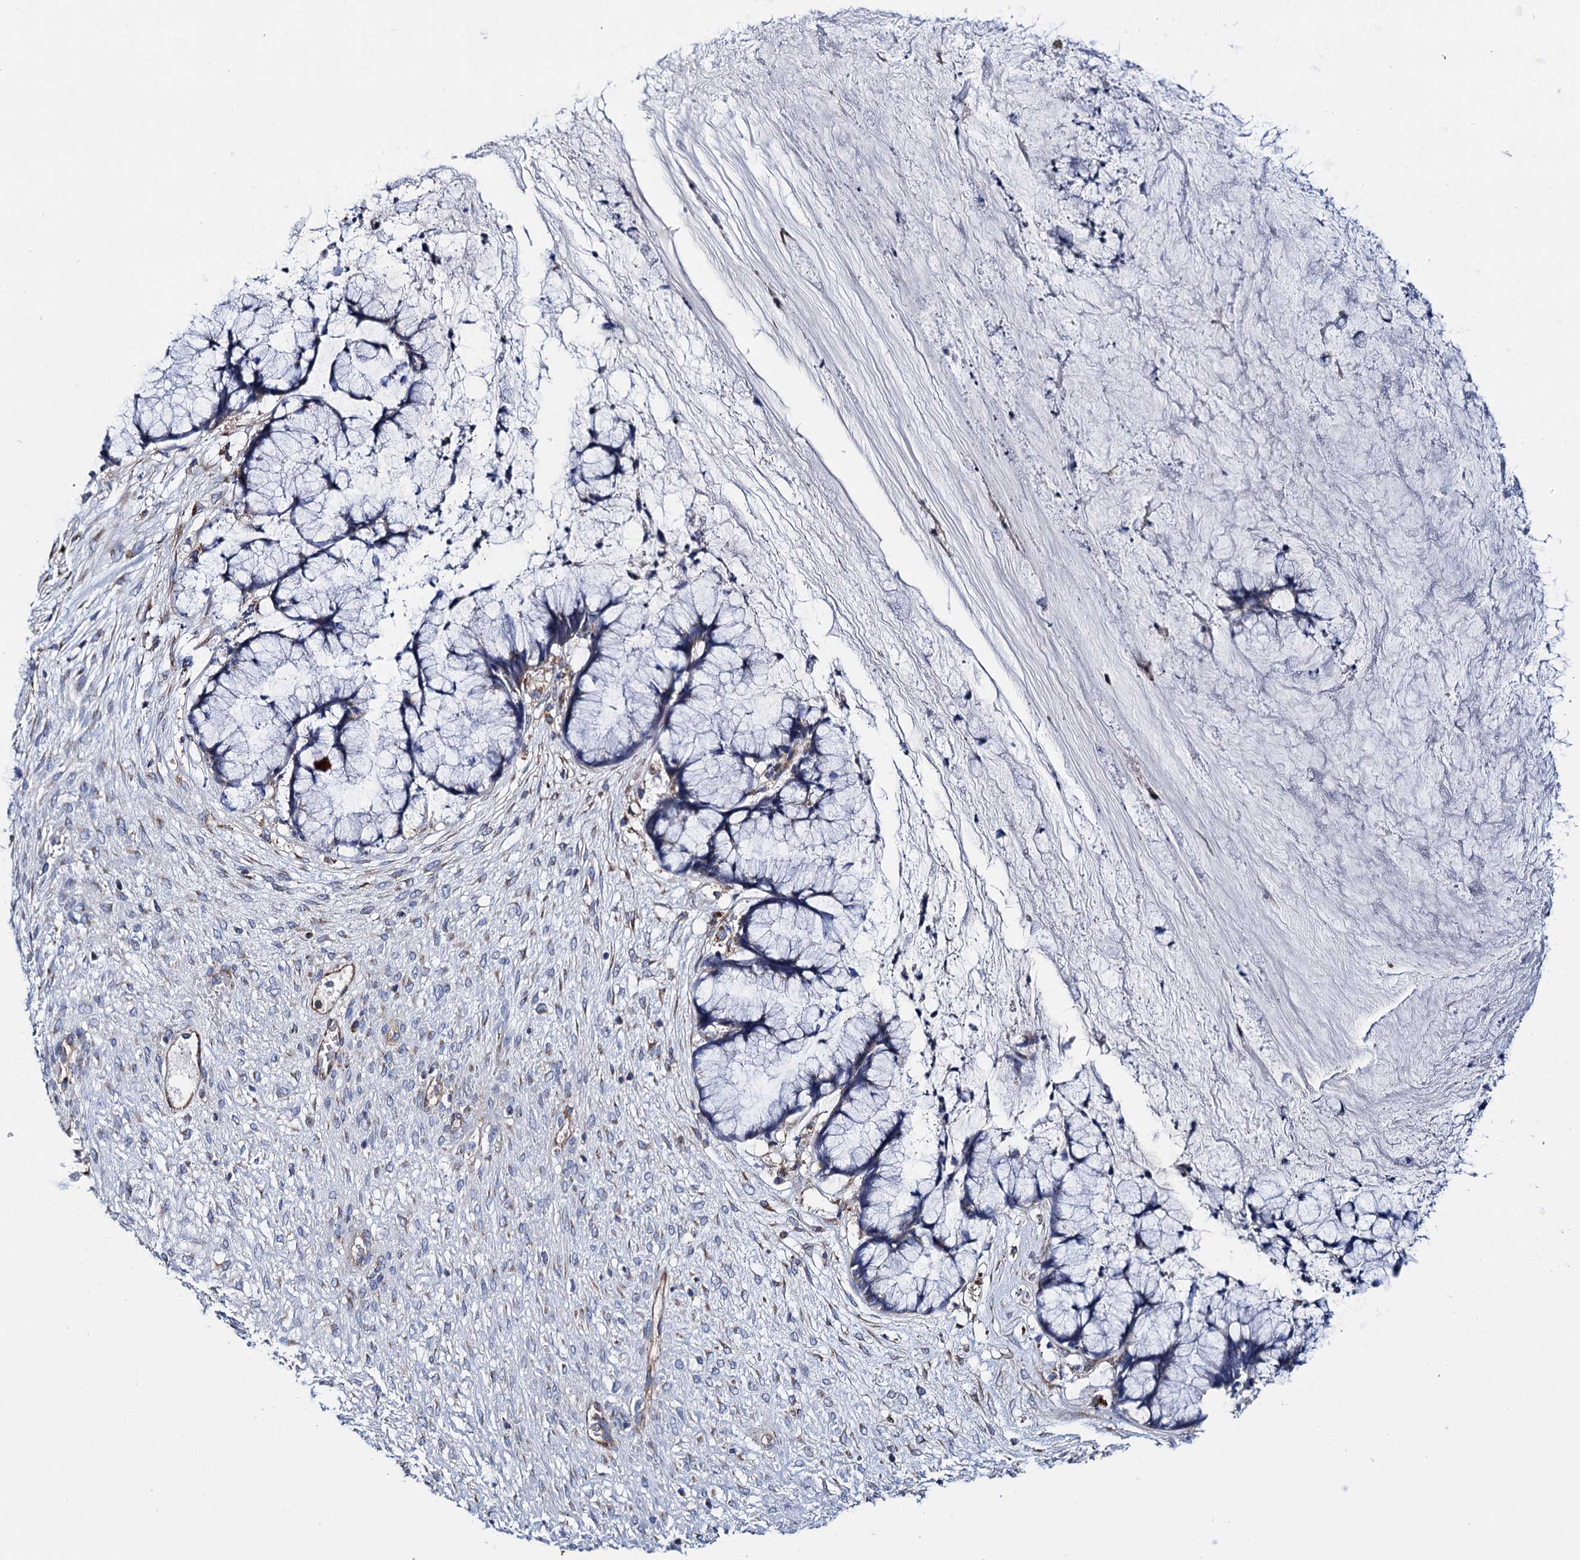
{"staining": {"intensity": "negative", "quantity": "none", "location": "none"}, "tissue": "ovarian cancer", "cell_type": "Tumor cells", "image_type": "cancer", "snomed": [{"axis": "morphology", "description": "Cystadenocarcinoma, mucinous, NOS"}, {"axis": "topography", "description": "Ovary"}], "caption": "Immunohistochemistry micrograph of neoplastic tissue: human ovarian cancer stained with DAB displays no significant protein positivity in tumor cells.", "gene": "SCPEP1", "patient": {"sex": "female", "age": 42}}